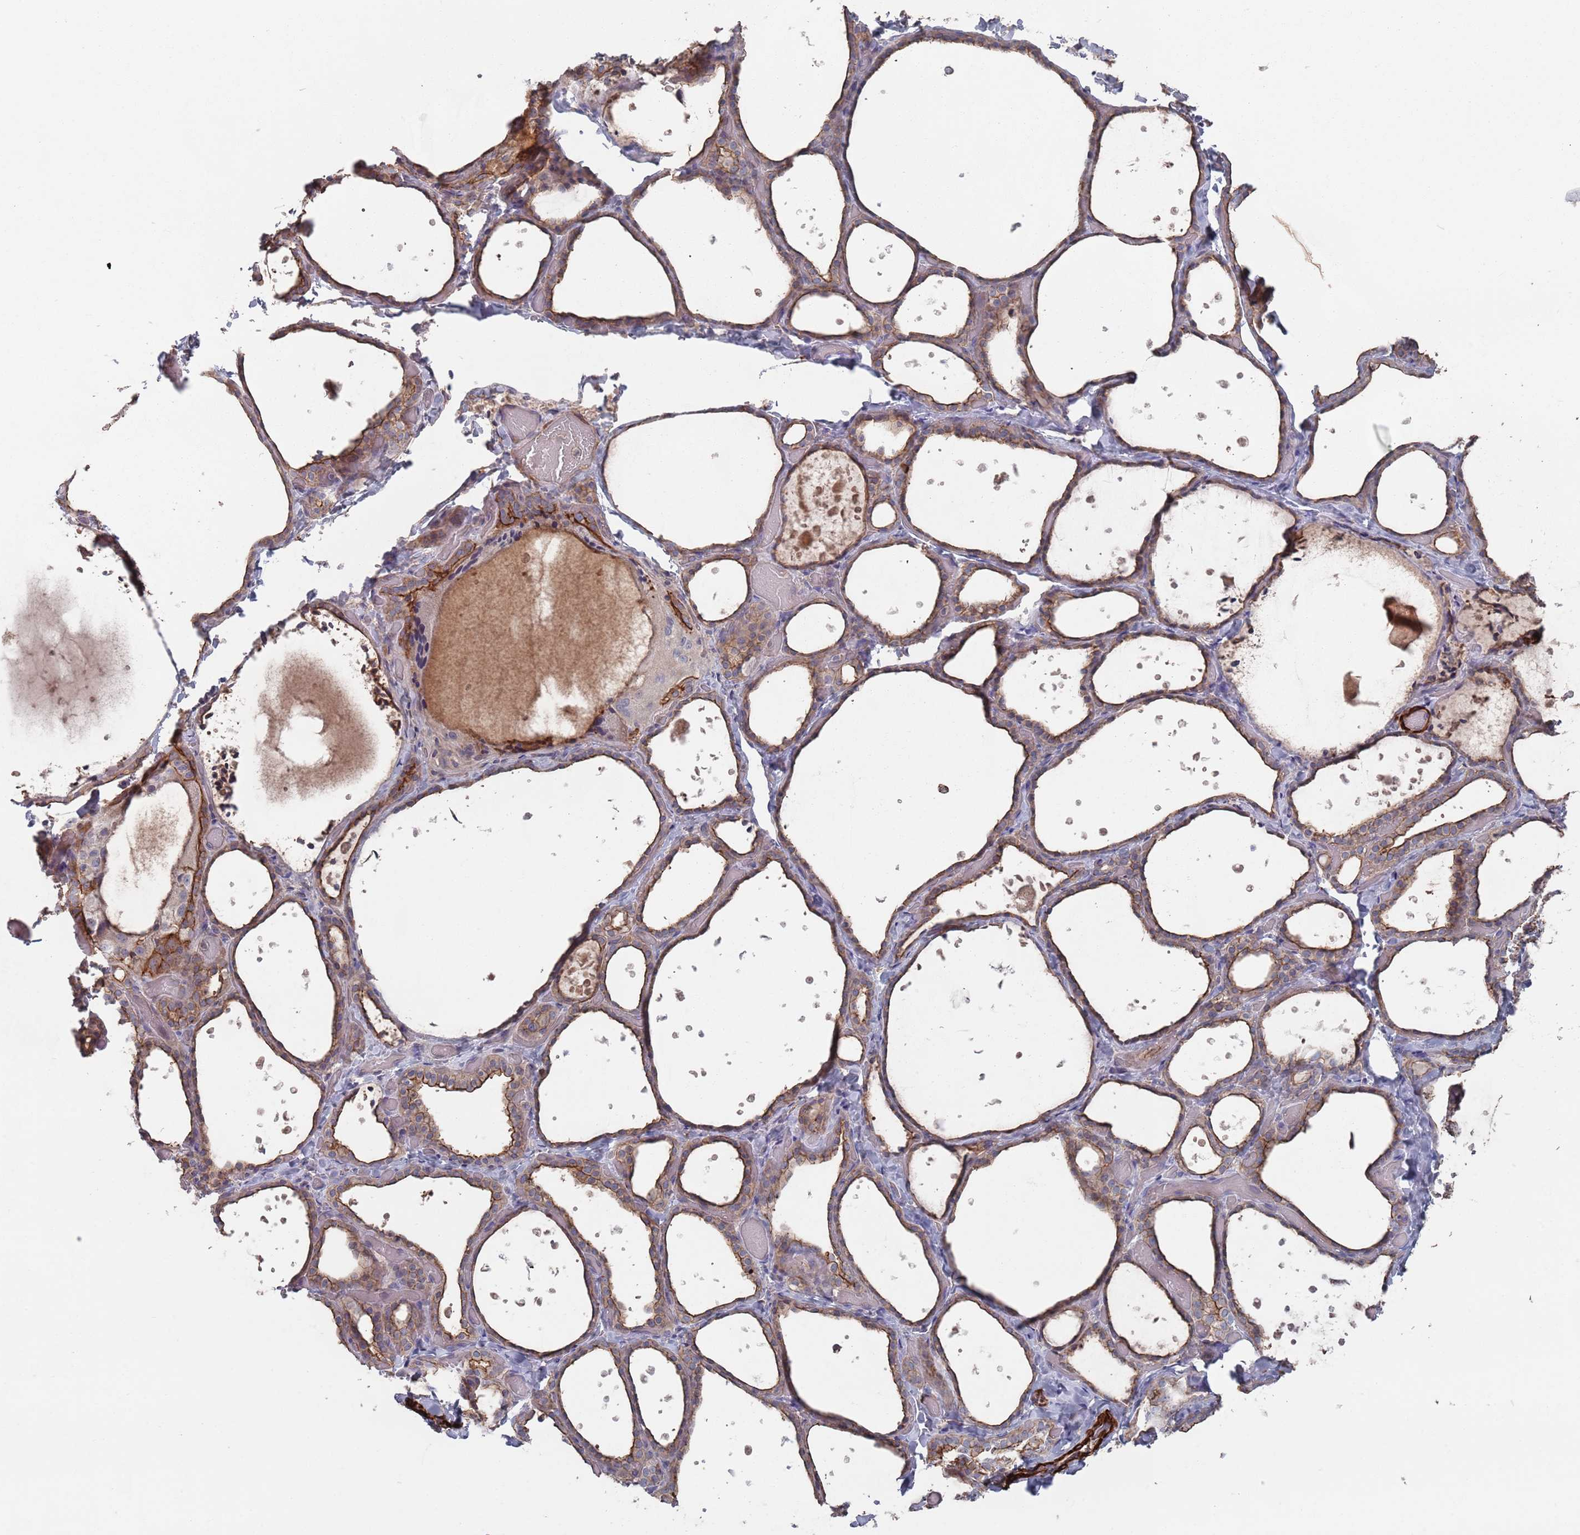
{"staining": {"intensity": "moderate", "quantity": ">75%", "location": "cytoplasmic/membranous"}, "tissue": "thyroid gland", "cell_type": "Glandular cells", "image_type": "normal", "snomed": [{"axis": "morphology", "description": "Normal tissue, NOS"}, {"axis": "topography", "description": "Thyroid gland"}], "caption": "Thyroid gland stained with immunohistochemistry (IHC) demonstrates moderate cytoplasmic/membranous expression in about >75% of glandular cells.", "gene": "PLEKHA4", "patient": {"sex": "female", "age": 44}}